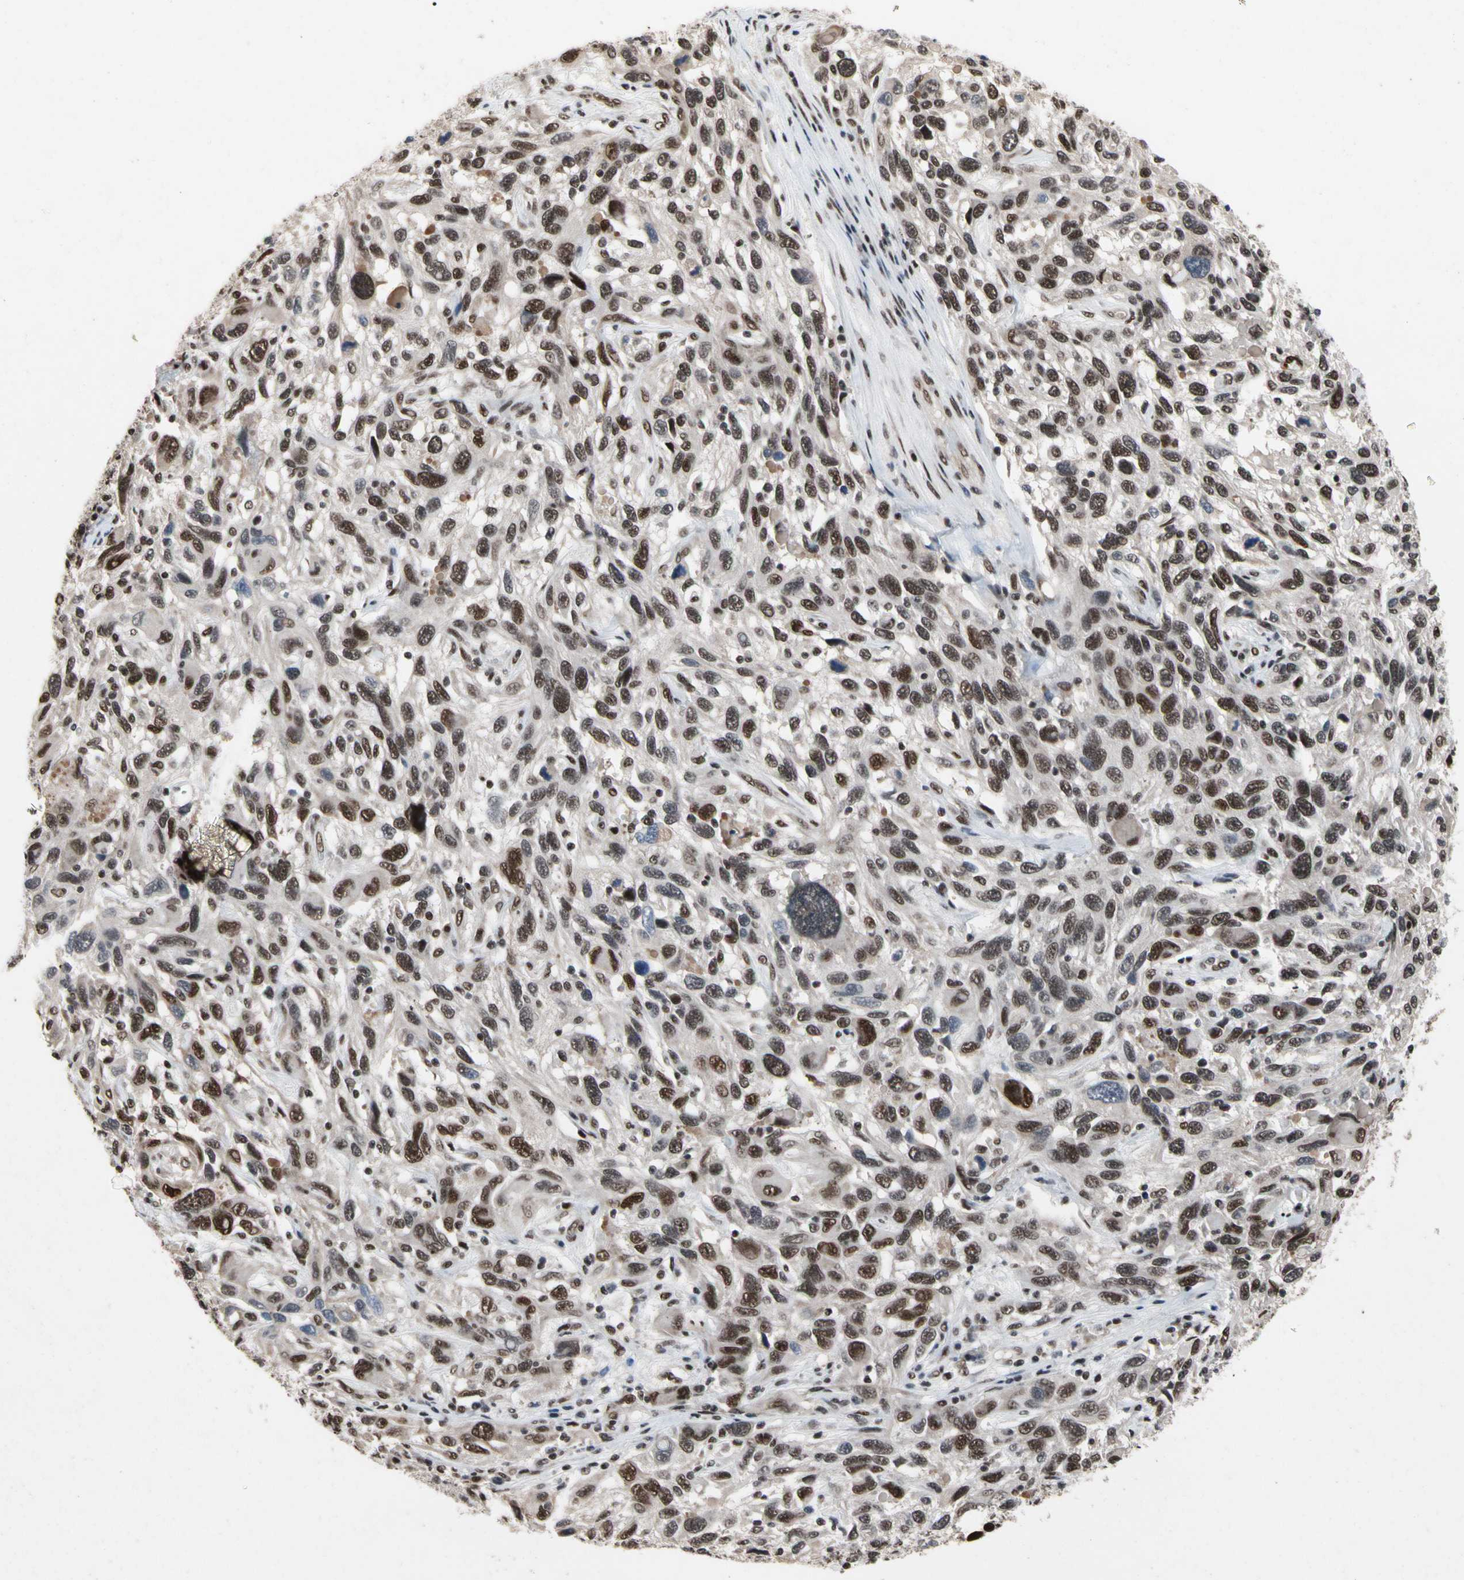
{"staining": {"intensity": "moderate", "quantity": ">75%", "location": "nuclear"}, "tissue": "melanoma", "cell_type": "Tumor cells", "image_type": "cancer", "snomed": [{"axis": "morphology", "description": "Malignant melanoma, NOS"}, {"axis": "topography", "description": "Skin"}], "caption": "Protein analysis of malignant melanoma tissue reveals moderate nuclear positivity in about >75% of tumor cells.", "gene": "FAM98B", "patient": {"sex": "male", "age": 53}}